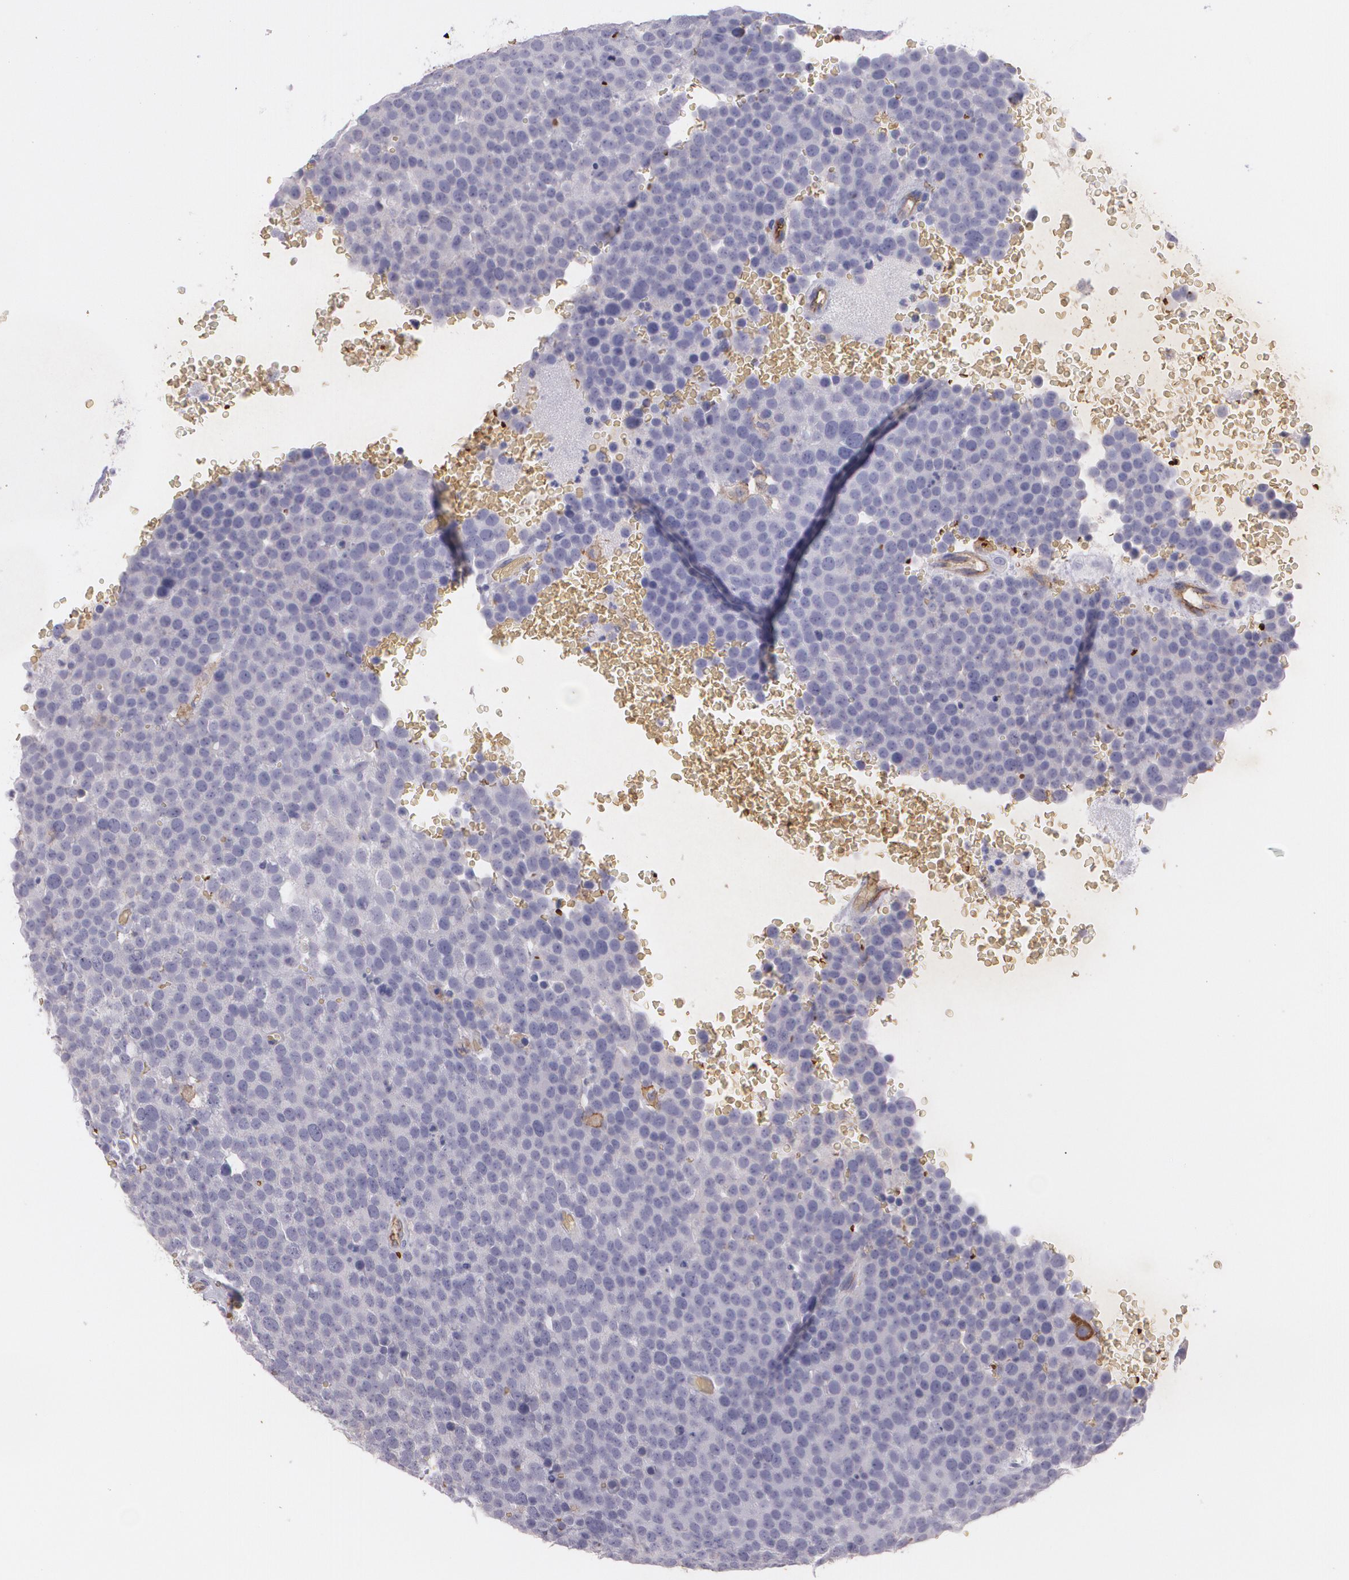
{"staining": {"intensity": "negative", "quantity": "none", "location": "none"}, "tissue": "testis cancer", "cell_type": "Tumor cells", "image_type": "cancer", "snomed": [{"axis": "morphology", "description": "Seminoma, NOS"}, {"axis": "topography", "description": "Testis"}], "caption": "High magnification brightfield microscopy of testis cancer (seminoma) stained with DAB (3,3'-diaminobenzidine) (brown) and counterstained with hematoxylin (blue): tumor cells show no significant staining.", "gene": "ACE", "patient": {"sex": "male", "age": 71}}